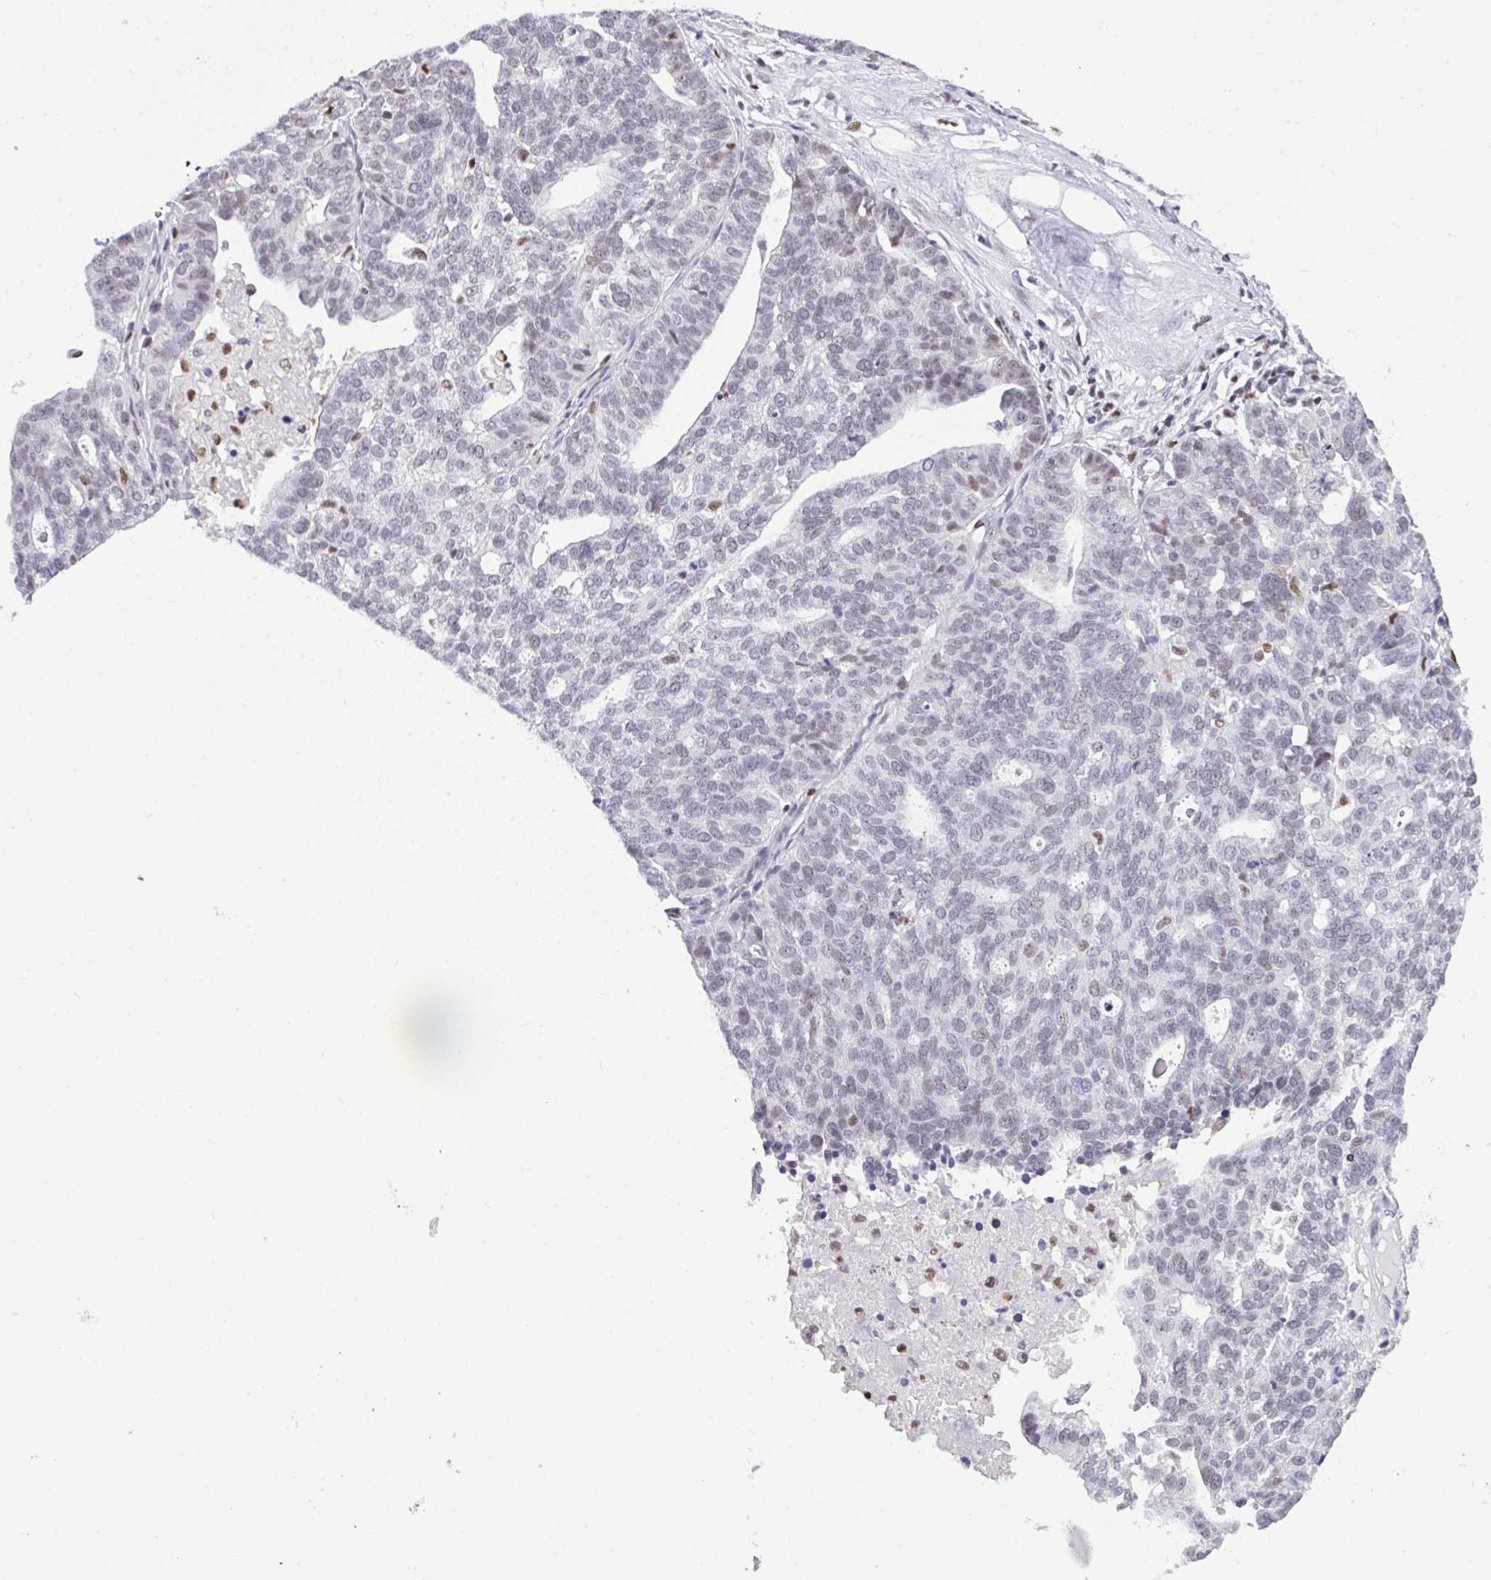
{"staining": {"intensity": "weak", "quantity": "<25%", "location": "nuclear"}, "tissue": "ovarian cancer", "cell_type": "Tumor cells", "image_type": "cancer", "snomed": [{"axis": "morphology", "description": "Cystadenocarcinoma, serous, NOS"}, {"axis": "topography", "description": "Ovary"}], "caption": "Protein analysis of ovarian cancer reveals no significant positivity in tumor cells.", "gene": "BBX", "patient": {"sex": "female", "age": 59}}